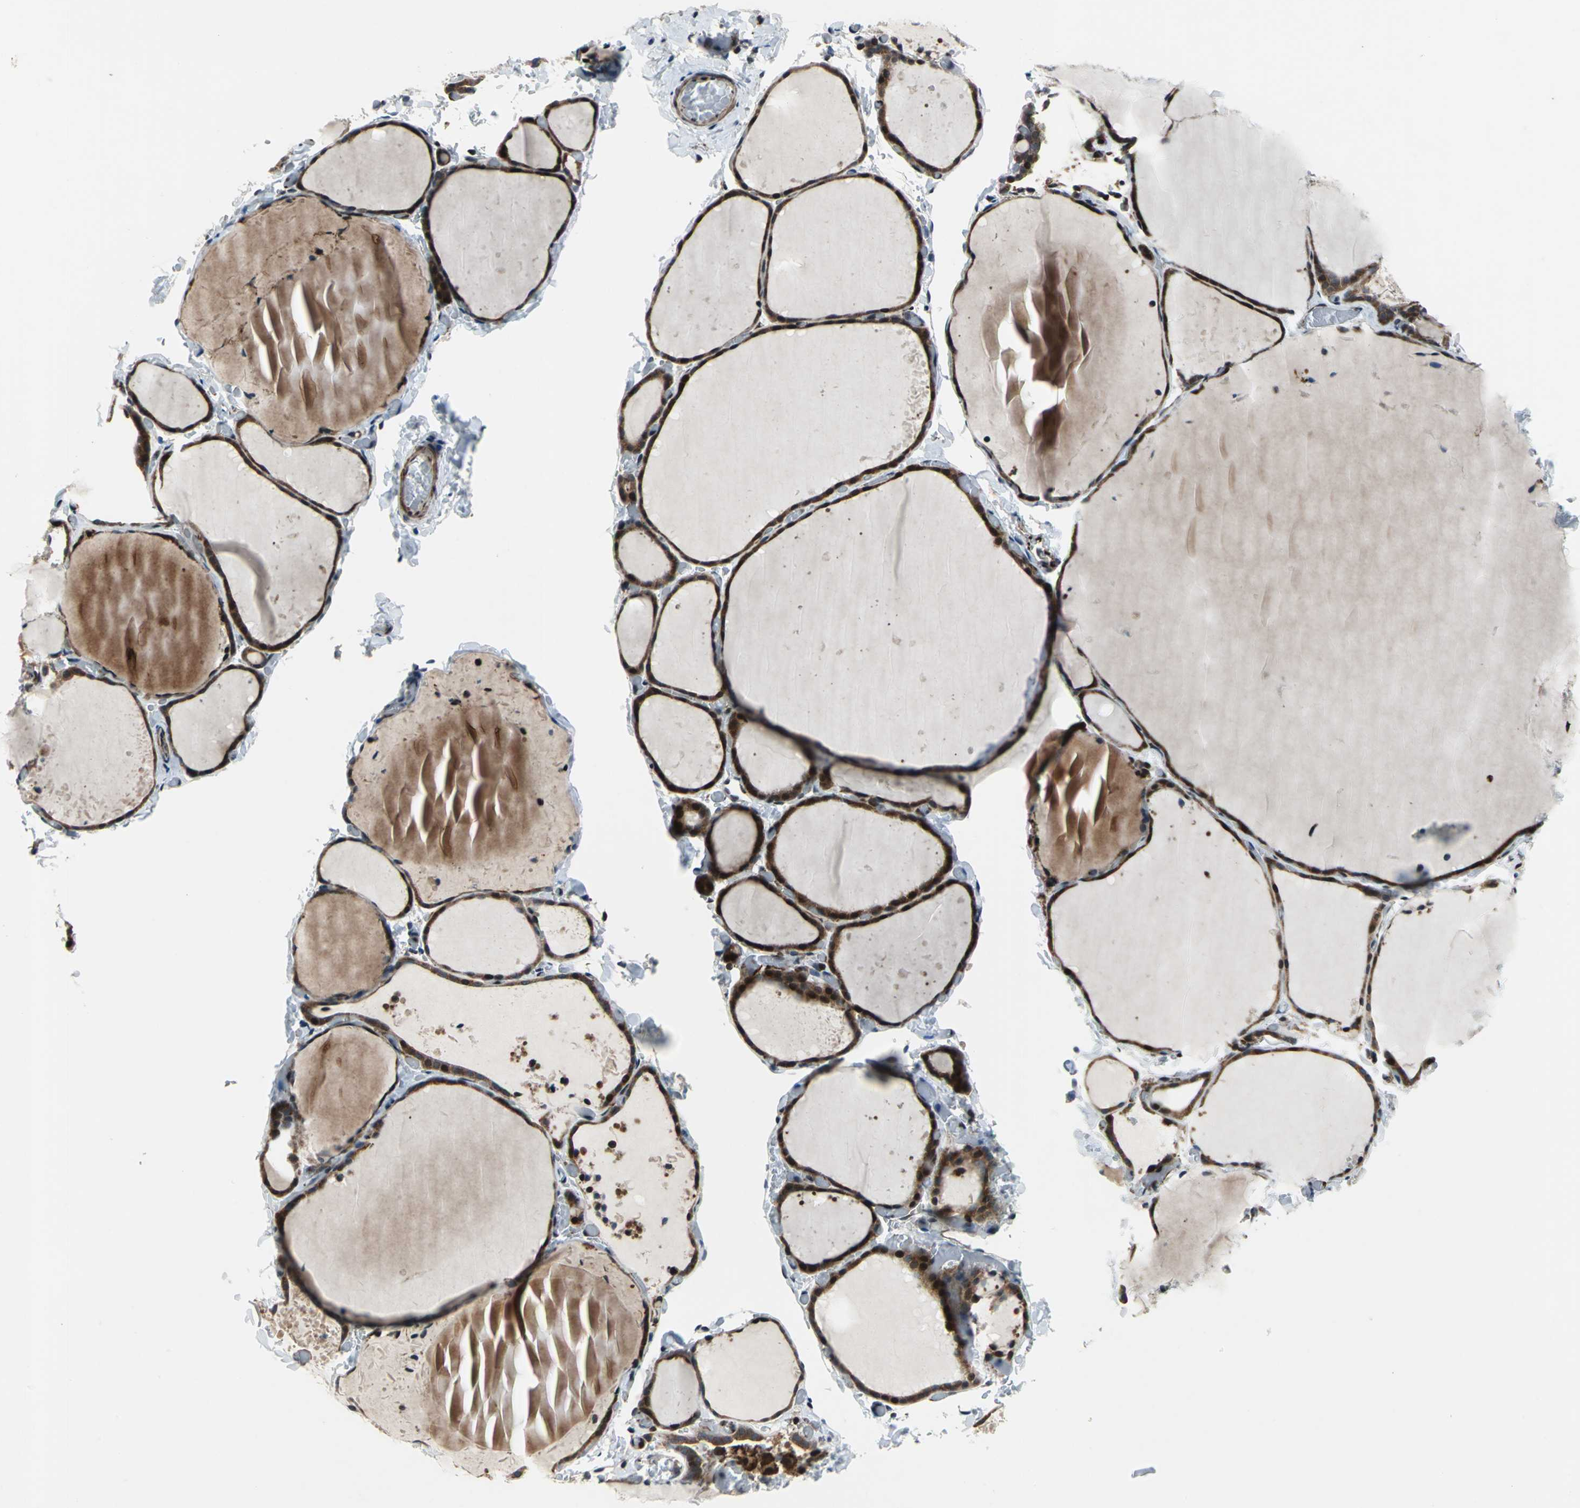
{"staining": {"intensity": "strong", "quantity": ">75%", "location": "cytoplasmic/membranous,nuclear"}, "tissue": "thyroid gland", "cell_type": "Glandular cells", "image_type": "normal", "snomed": [{"axis": "morphology", "description": "Normal tissue, NOS"}, {"axis": "topography", "description": "Thyroid gland"}], "caption": "Human thyroid gland stained for a protein (brown) shows strong cytoplasmic/membranous,nuclear positive expression in approximately >75% of glandular cells.", "gene": "AATF", "patient": {"sex": "female", "age": 22}}